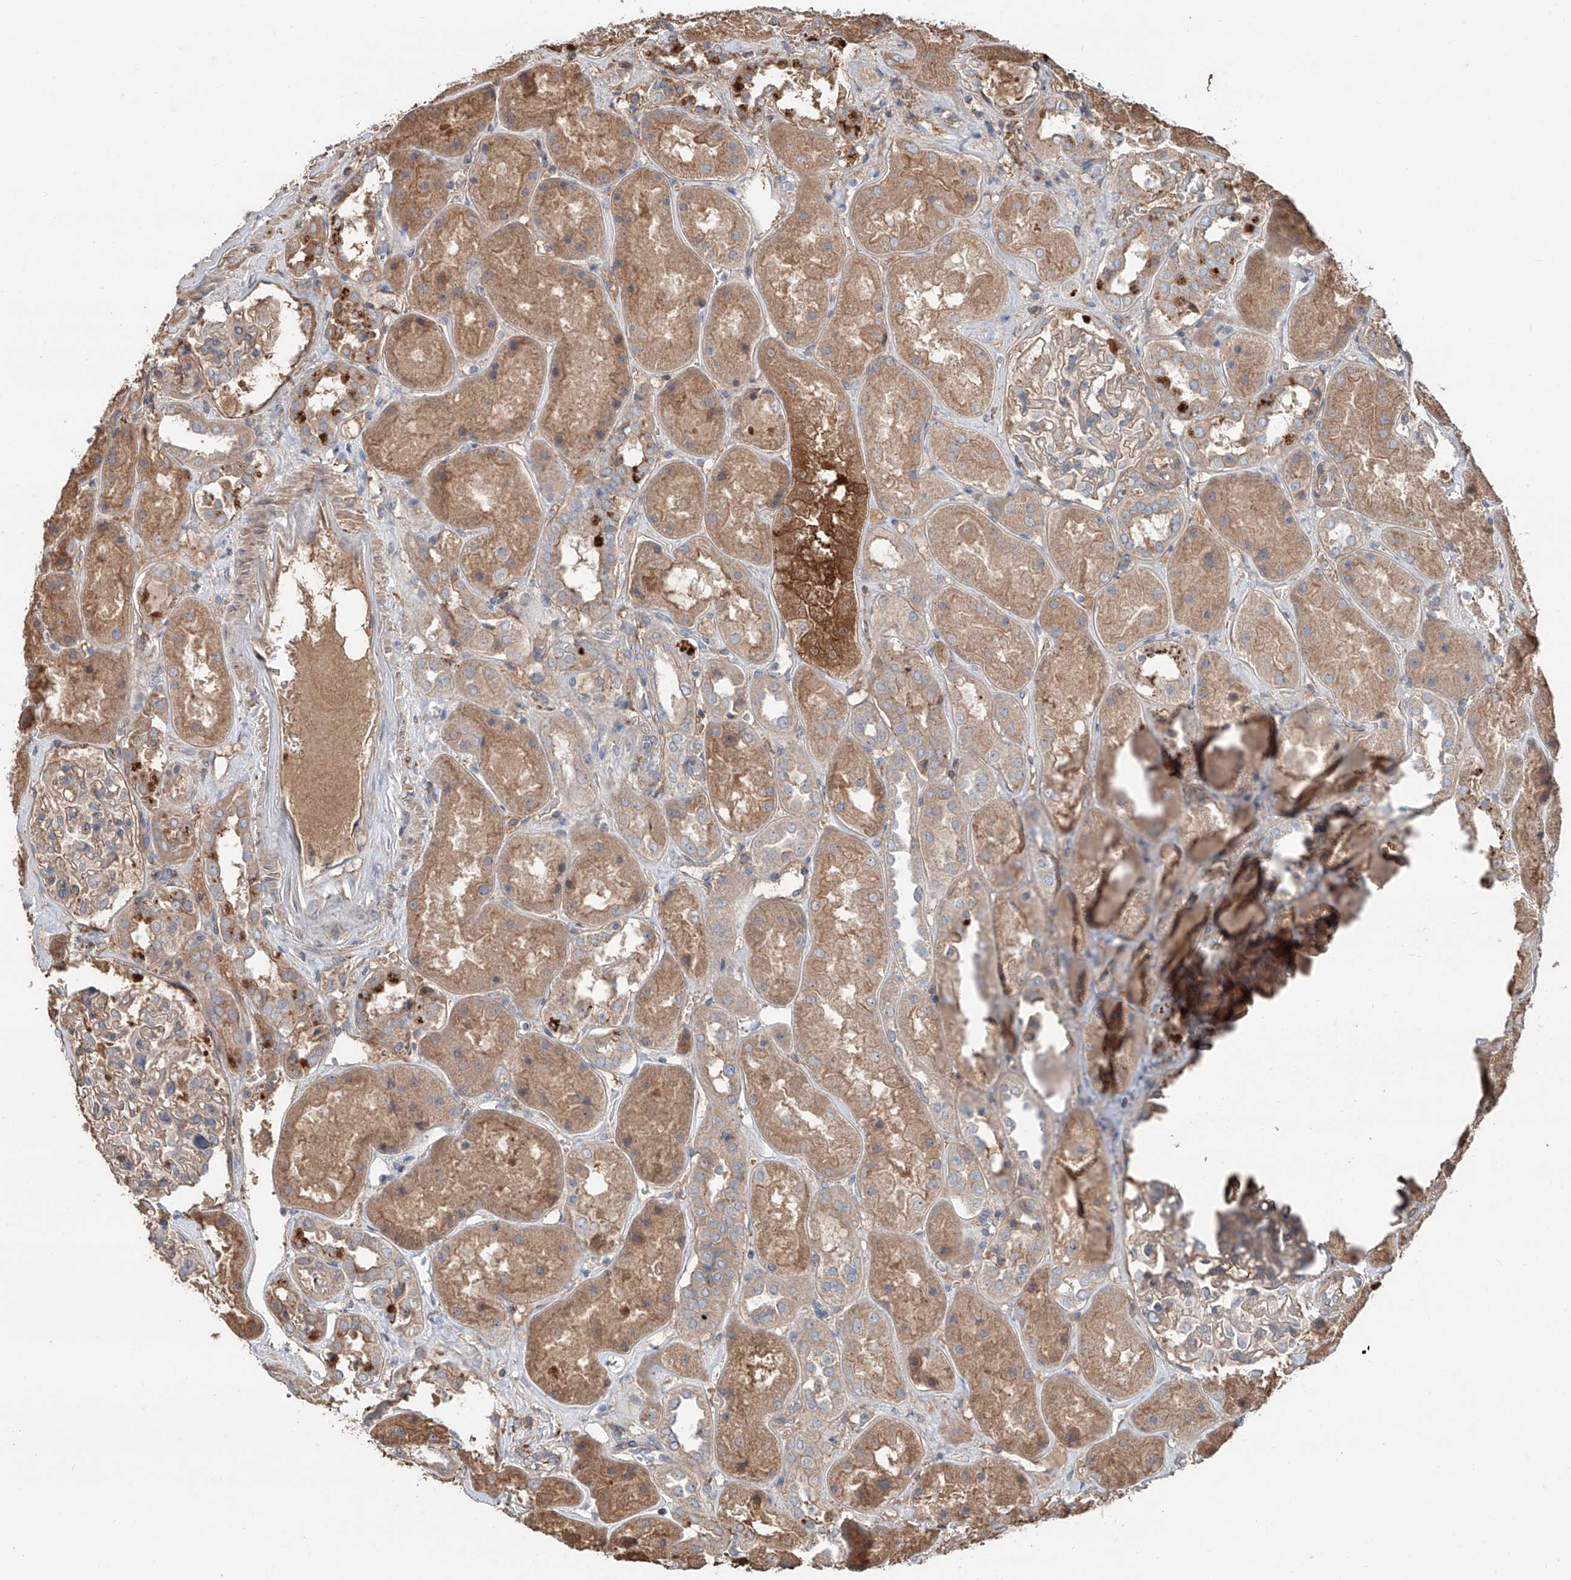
{"staining": {"intensity": "weak", "quantity": "25%-75%", "location": "cytoplasmic/membranous"}, "tissue": "kidney", "cell_type": "Cells in glomeruli", "image_type": "normal", "snomed": [{"axis": "morphology", "description": "Normal tissue, NOS"}, {"axis": "topography", "description": "Kidney"}], "caption": "IHC (DAB) staining of benign kidney reveals weak cytoplasmic/membranous protein staining in approximately 25%-75% of cells in glomeruli. Using DAB (3,3'-diaminobenzidine) (brown) and hematoxylin (blue) stains, captured at high magnification using brightfield microscopy.", "gene": "EDN1", "patient": {"sex": "male", "age": 70}}